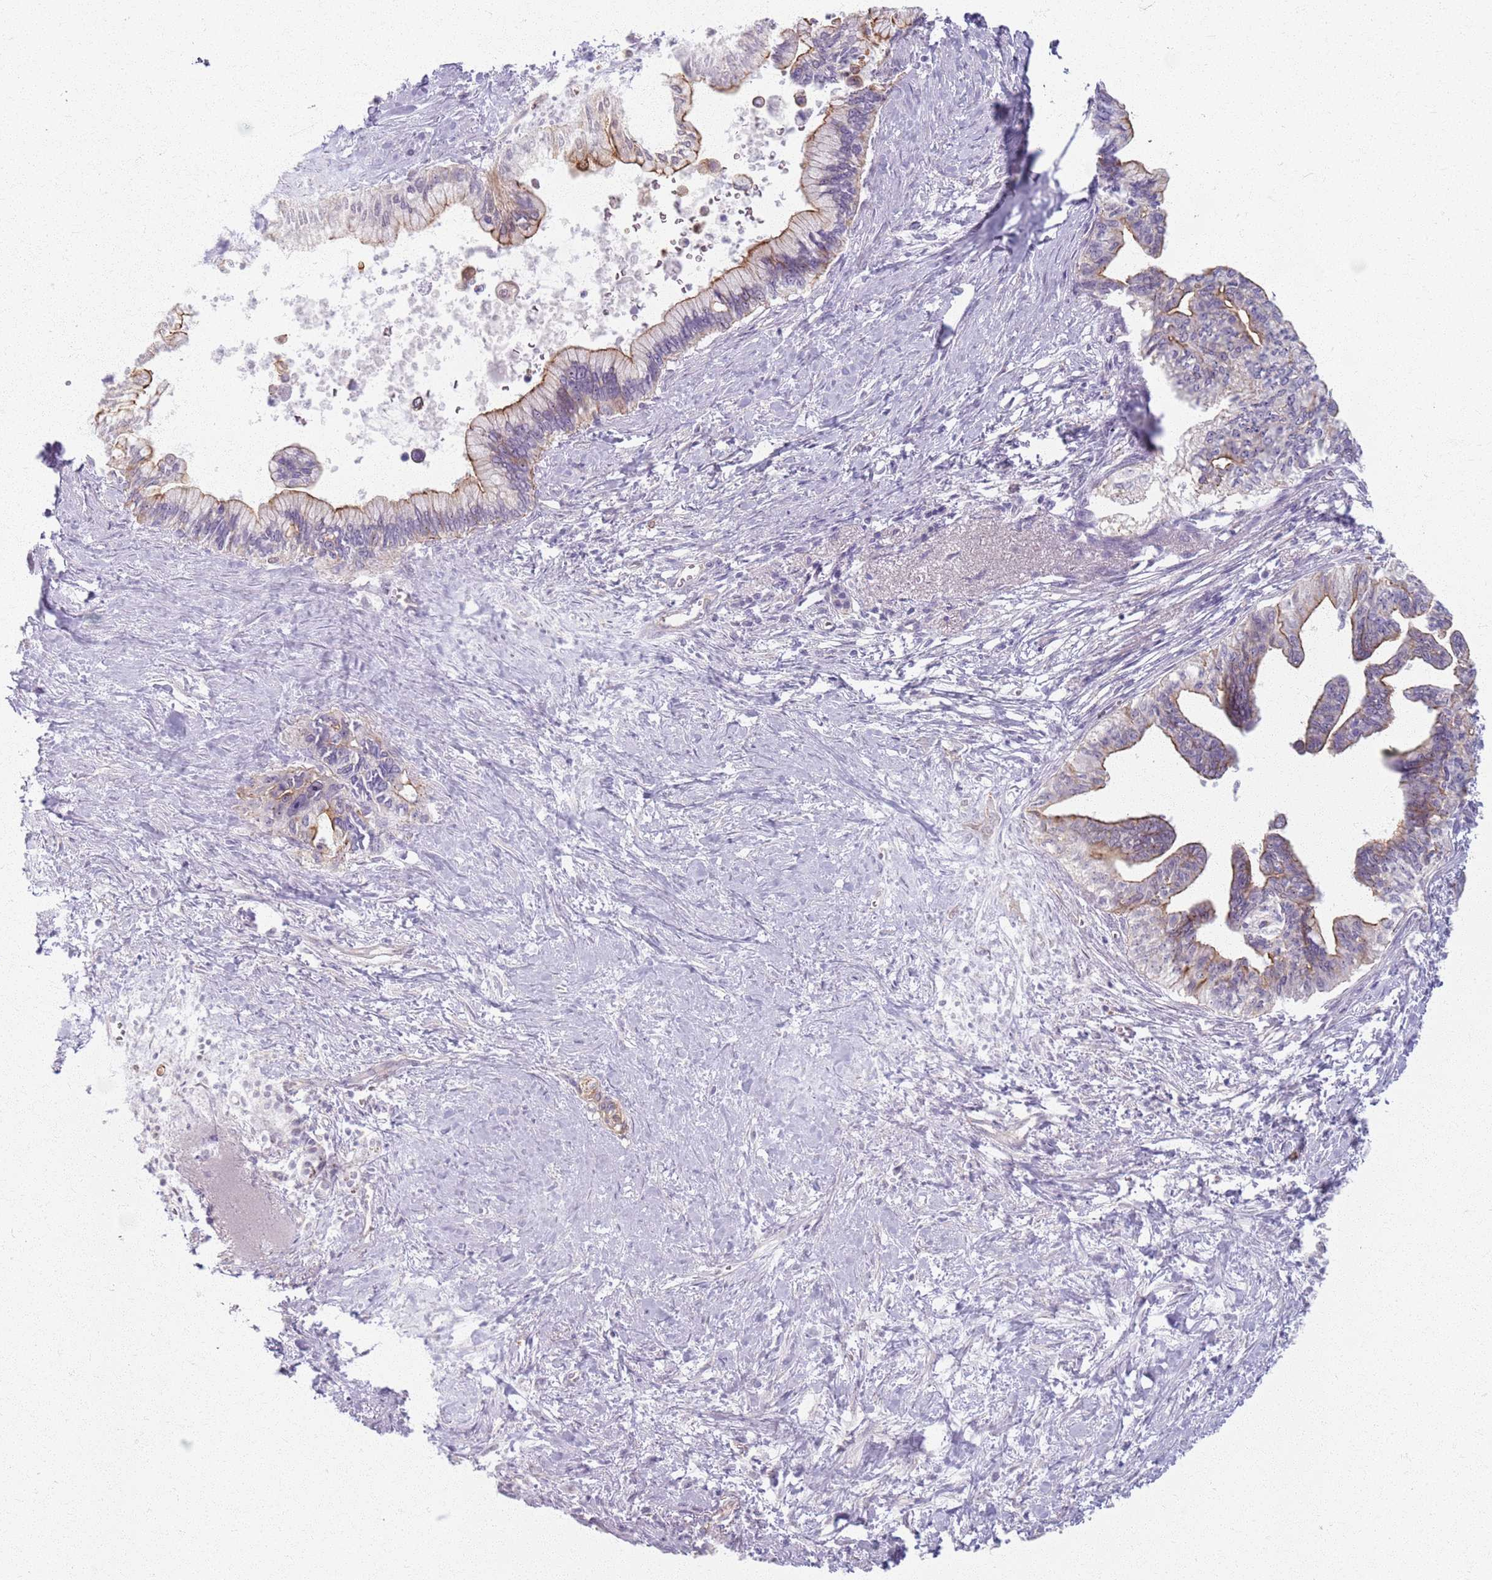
{"staining": {"intensity": "moderate", "quantity": "25%-75%", "location": "cytoplasmic/membranous"}, "tissue": "pancreatic cancer", "cell_type": "Tumor cells", "image_type": "cancer", "snomed": [{"axis": "morphology", "description": "Adenocarcinoma, NOS"}, {"axis": "topography", "description": "Pancreas"}], "caption": "Moderate cytoplasmic/membranous positivity is seen in about 25%-75% of tumor cells in pancreatic cancer (adenocarcinoma).", "gene": "KCNA5", "patient": {"sex": "female", "age": 83}}